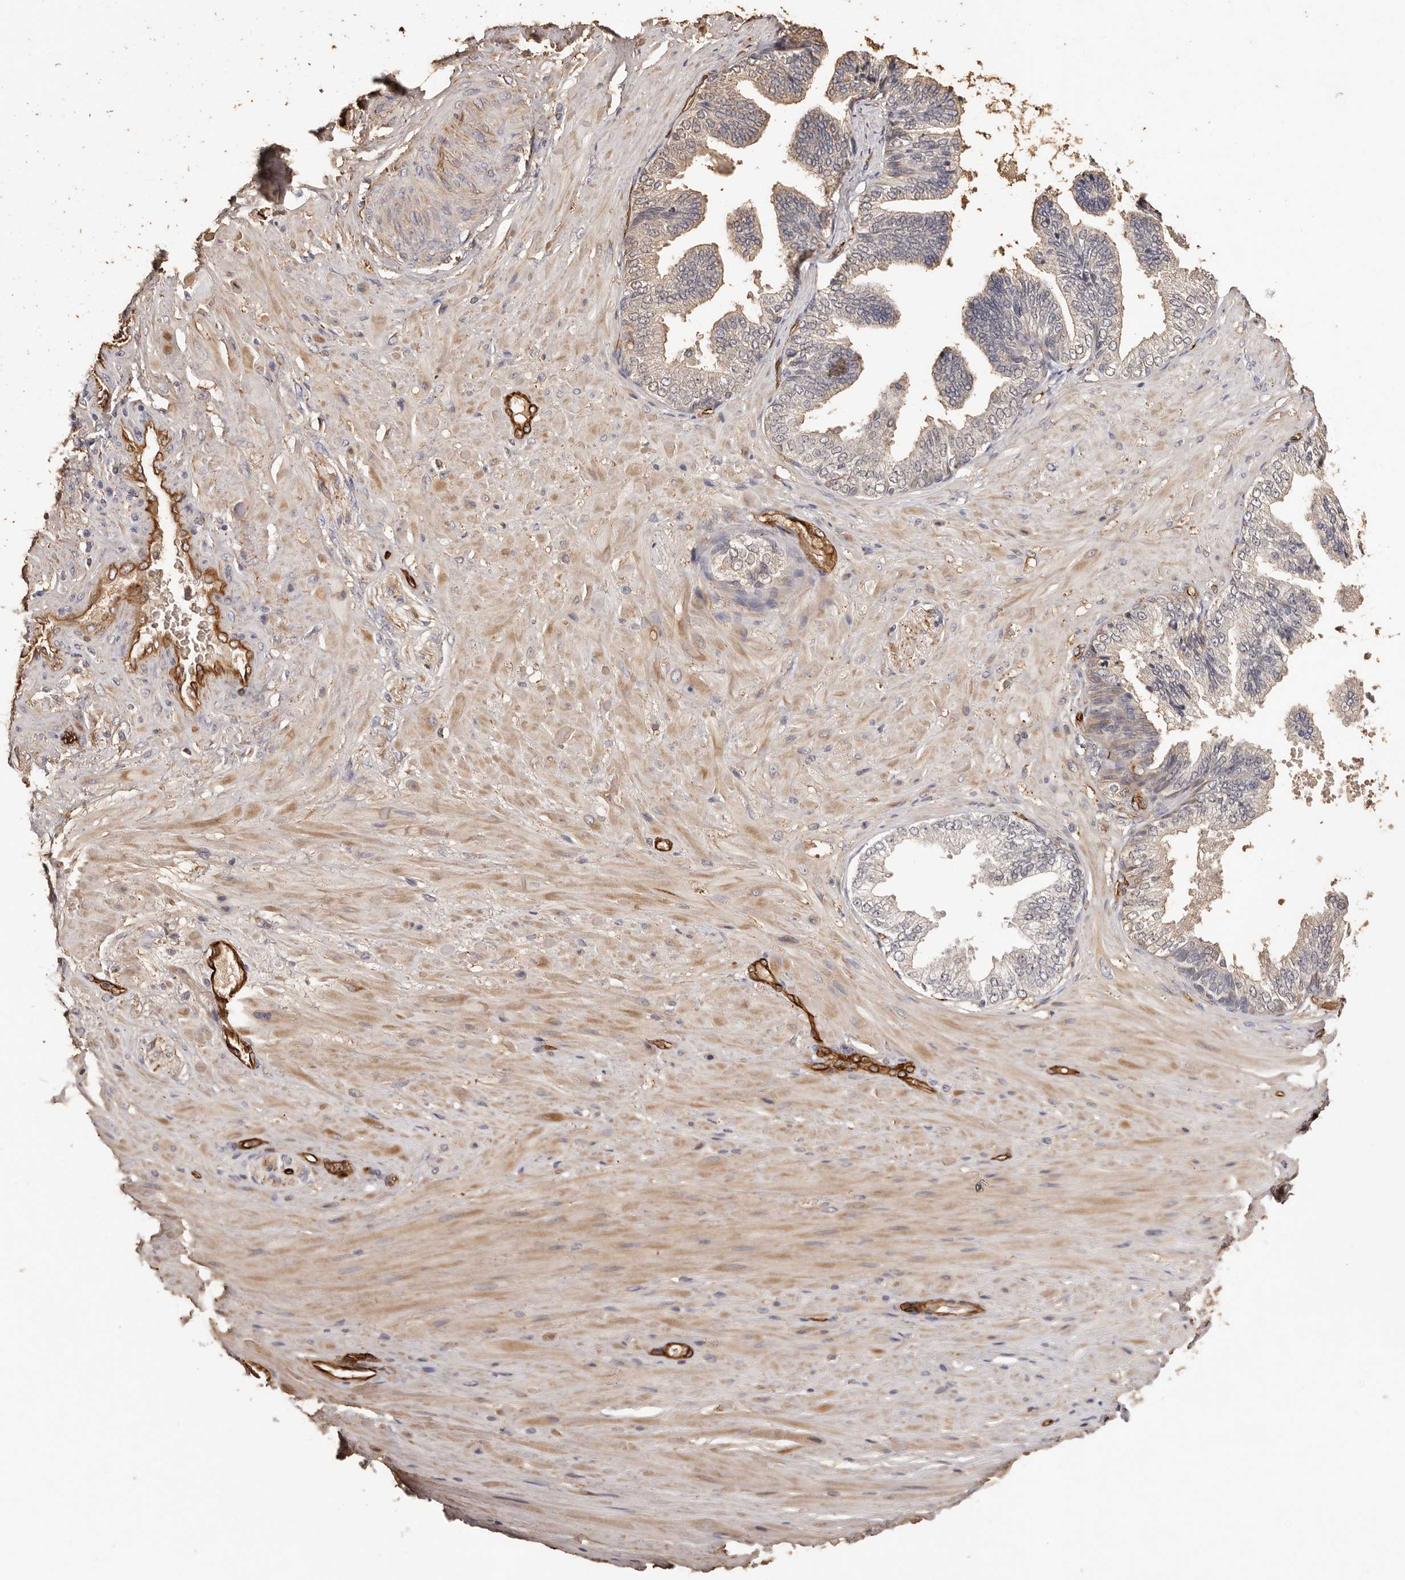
{"staining": {"intensity": "strong", "quantity": ">75%", "location": "cytoplasmic/membranous"}, "tissue": "adipose tissue", "cell_type": "Adipocytes", "image_type": "normal", "snomed": [{"axis": "morphology", "description": "Normal tissue, NOS"}, {"axis": "morphology", "description": "Adenocarcinoma, Low grade"}, {"axis": "topography", "description": "Prostate"}, {"axis": "topography", "description": "Peripheral nerve tissue"}], "caption": "This histopathology image displays normal adipose tissue stained with immunohistochemistry (IHC) to label a protein in brown. The cytoplasmic/membranous of adipocytes show strong positivity for the protein. Nuclei are counter-stained blue.", "gene": "ZNF557", "patient": {"sex": "male", "age": 63}}